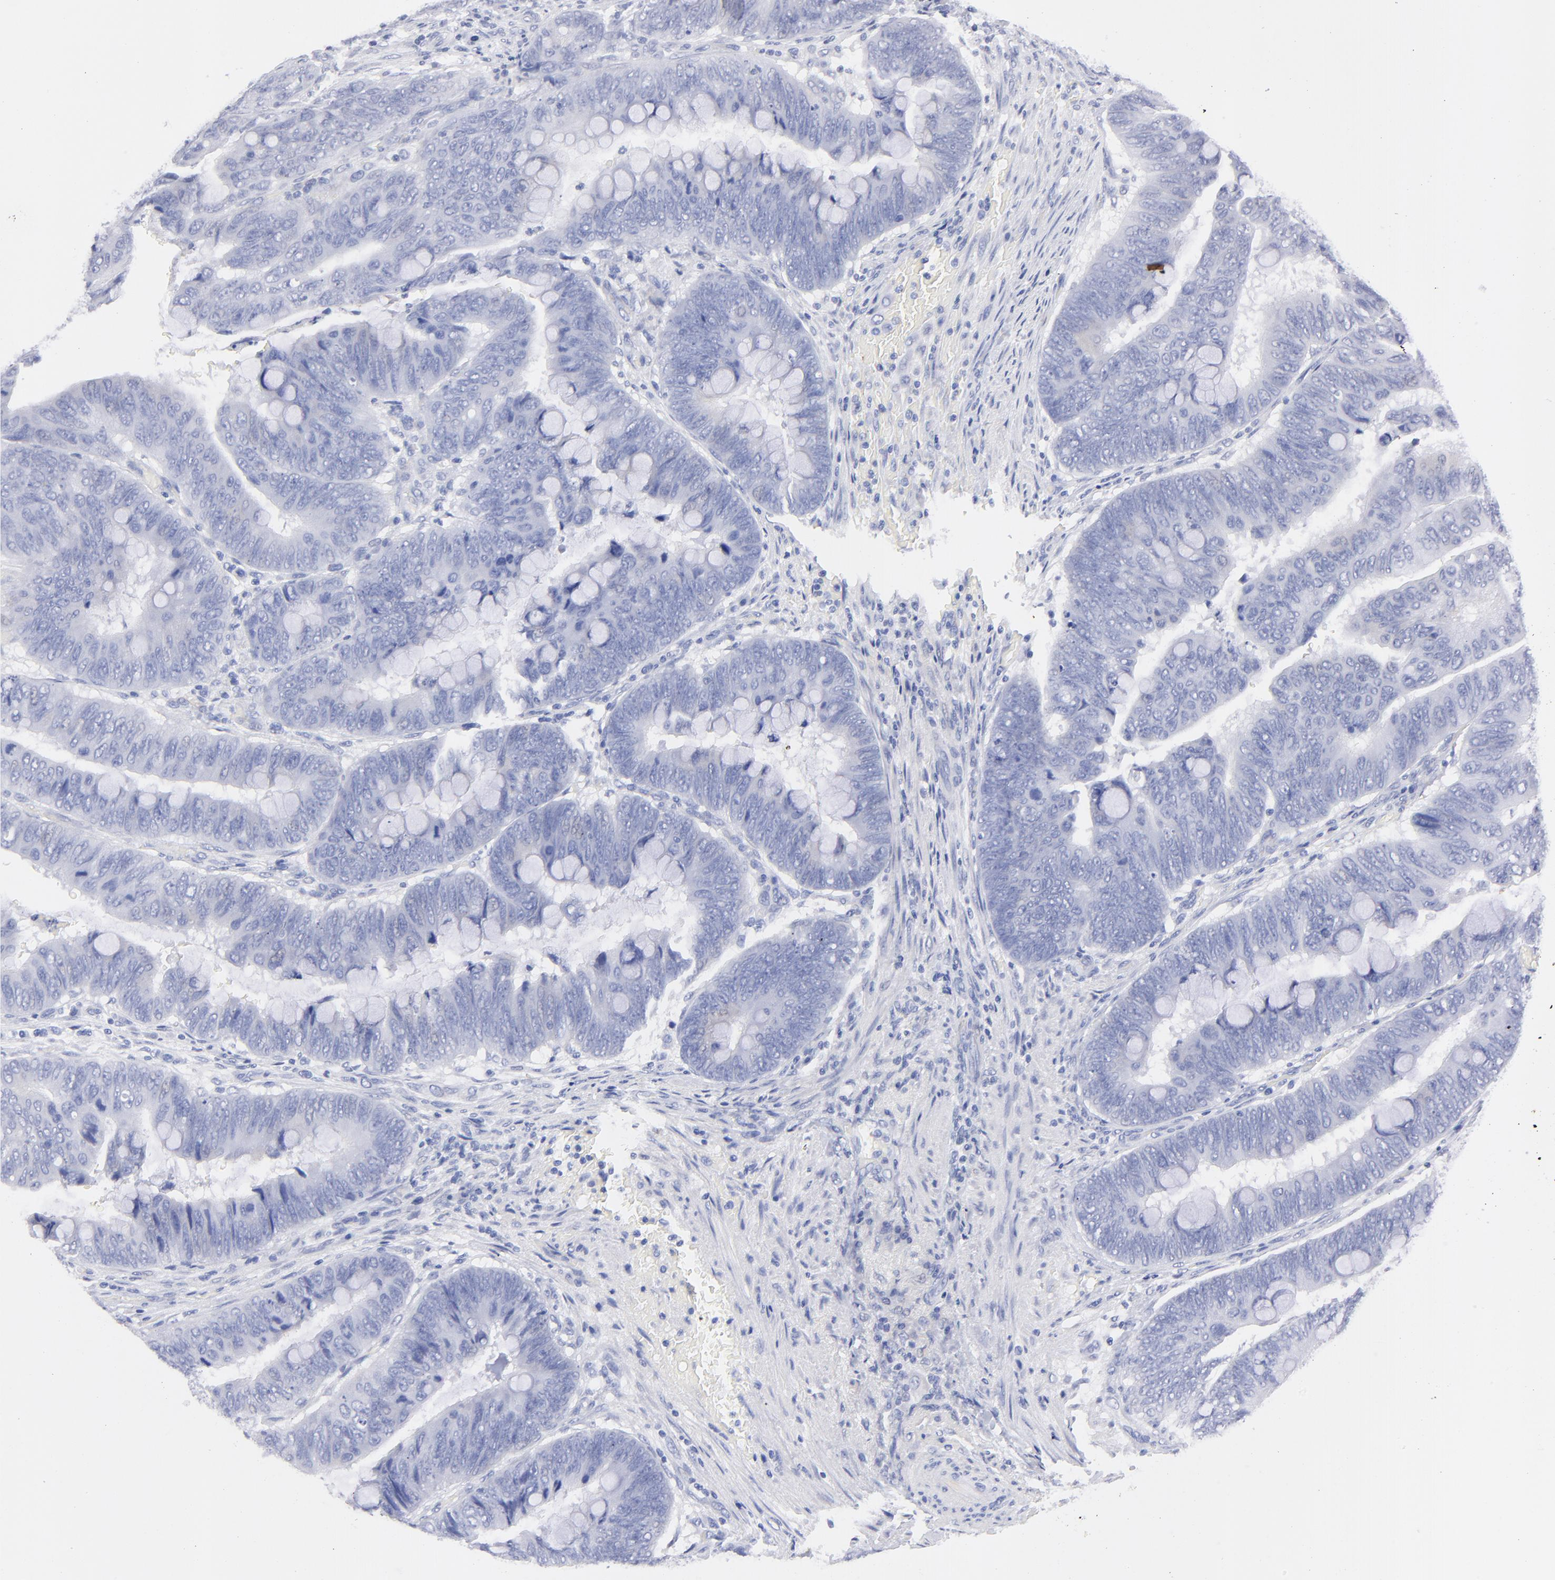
{"staining": {"intensity": "negative", "quantity": "none", "location": "none"}, "tissue": "colorectal cancer", "cell_type": "Tumor cells", "image_type": "cancer", "snomed": [{"axis": "morphology", "description": "Normal tissue, NOS"}, {"axis": "morphology", "description": "Adenocarcinoma, NOS"}, {"axis": "topography", "description": "Rectum"}], "caption": "An immunohistochemistry (IHC) photomicrograph of colorectal cancer is shown. There is no staining in tumor cells of colorectal cancer.", "gene": "HORMAD2", "patient": {"sex": "male", "age": 92}}